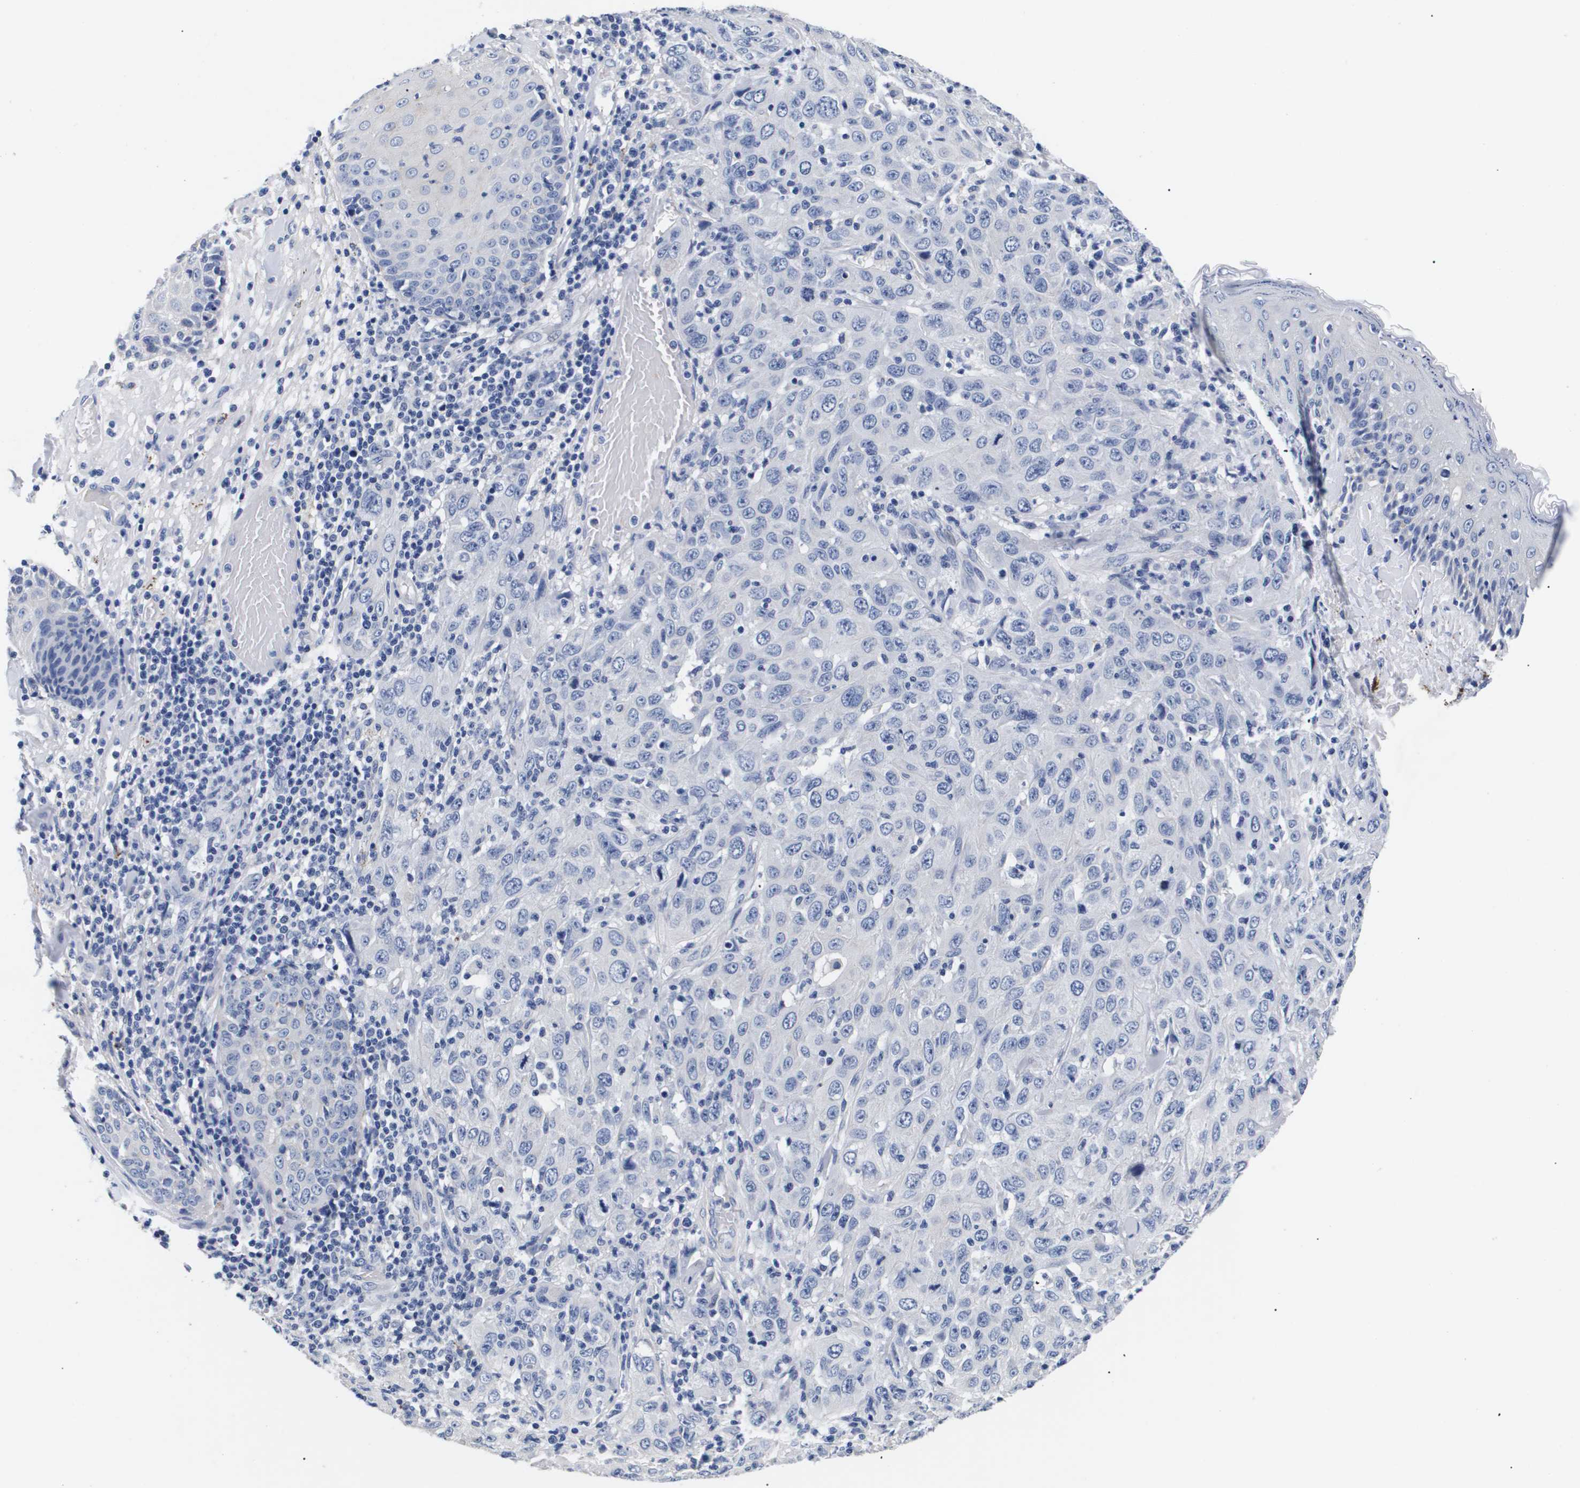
{"staining": {"intensity": "negative", "quantity": "none", "location": "none"}, "tissue": "skin cancer", "cell_type": "Tumor cells", "image_type": "cancer", "snomed": [{"axis": "morphology", "description": "Squamous cell carcinoma, NOS"}, {"axis": "topography", "description": "Skin"}], "caption": "Immunohistochemical staining of human skin cancer shows no significant expression in tumor cells. Nuclei are stained in blue.", "gene": "ATP6V0A4", "patient": {"sex": "female", "age": 88}}